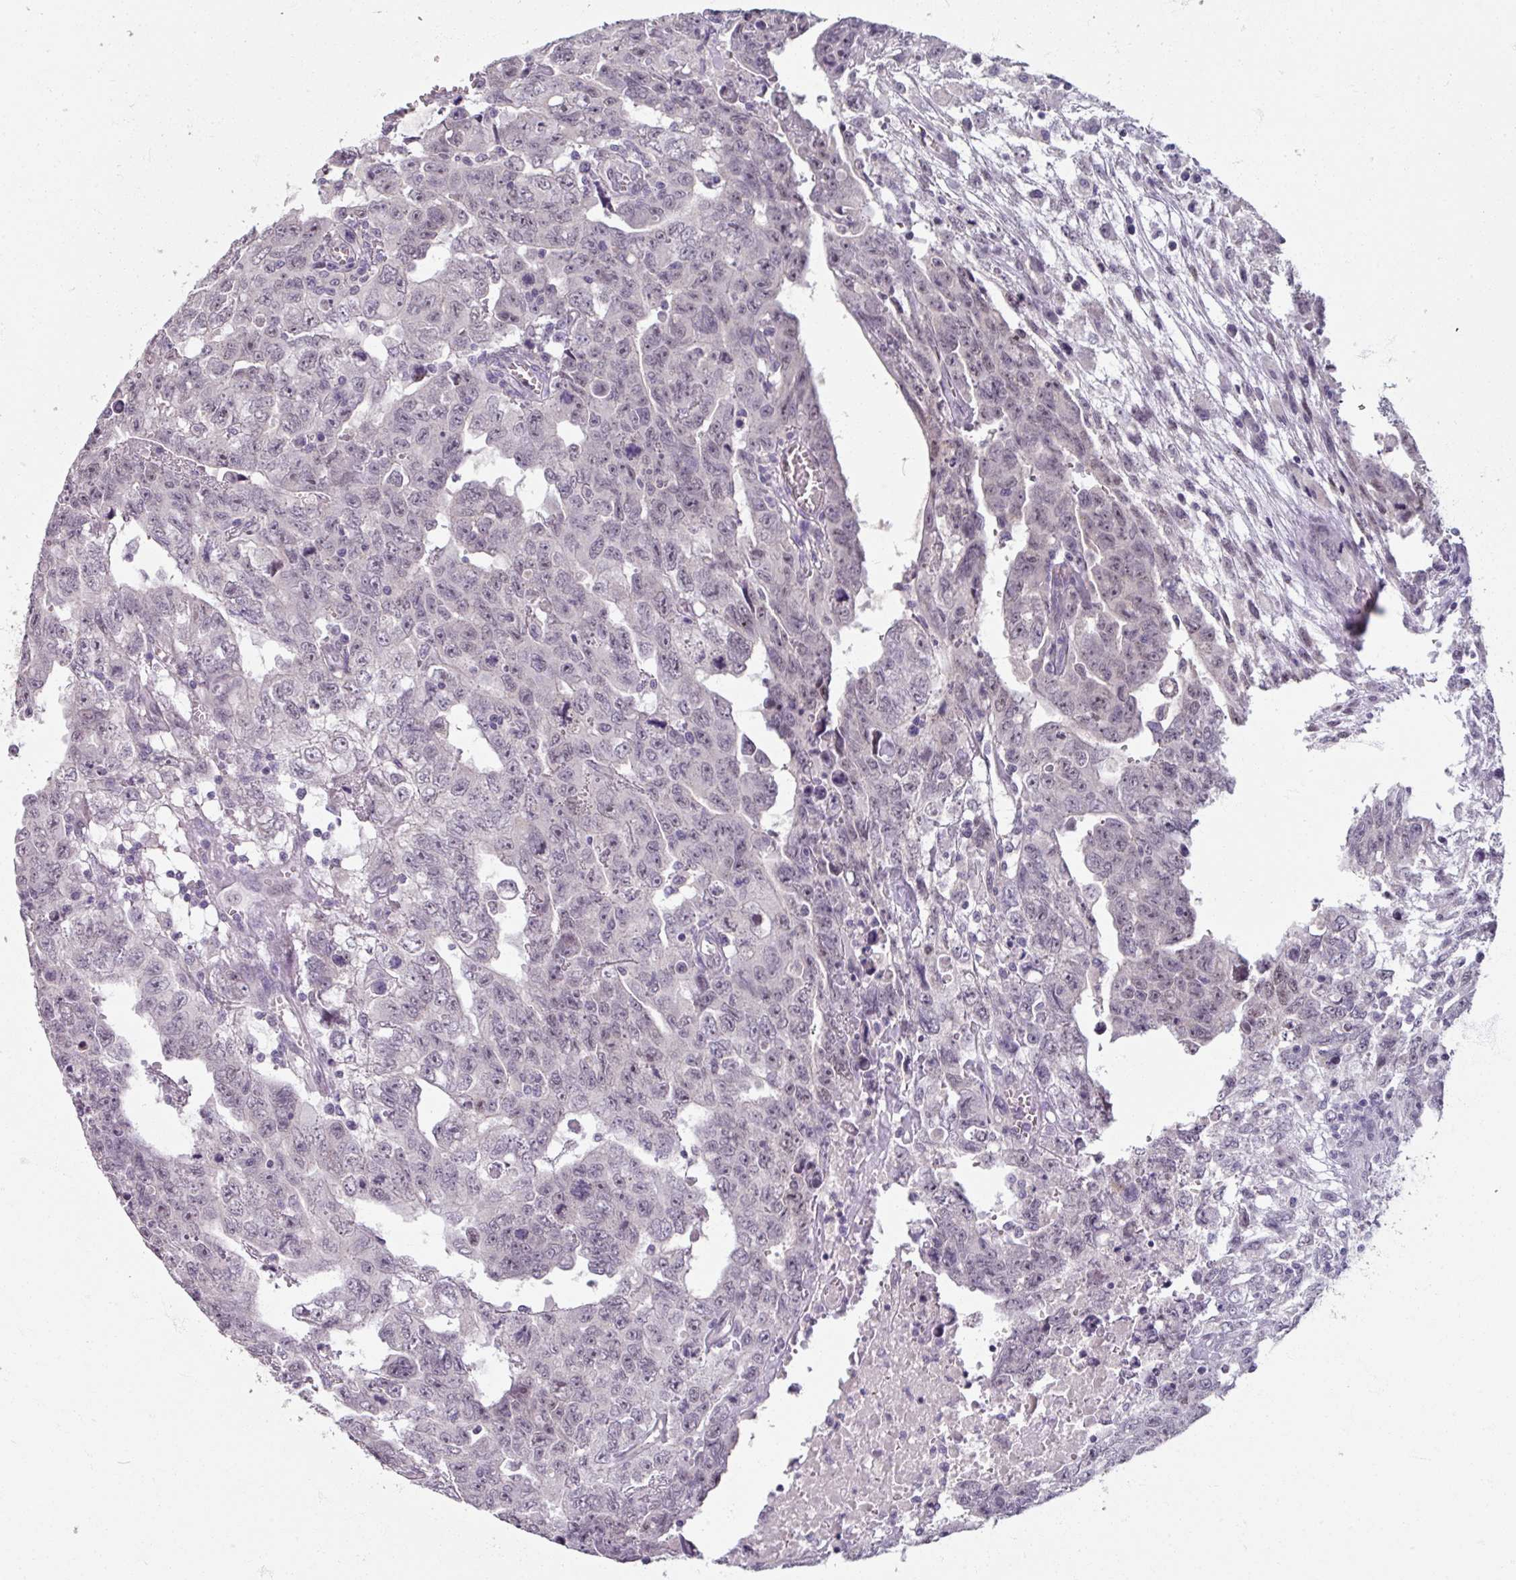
{"staining": {"intensity": "negative", "quantity": "none", "location": "none"}, "tissue": "testis cancer", "cell_type": "Tumor cells", "image_type": "cancer", "snomed": [{"axis": "morphology", "description": "Carcinoma, Embryonal, NOS"}, {"axis": "topography", "description": "Testis"}], "caption": "Testis cancer stained for a protein using IHC reveals no staining tumor cells.", "gene": "SOX11", "patient": {"sex": "male", "age": 24}}